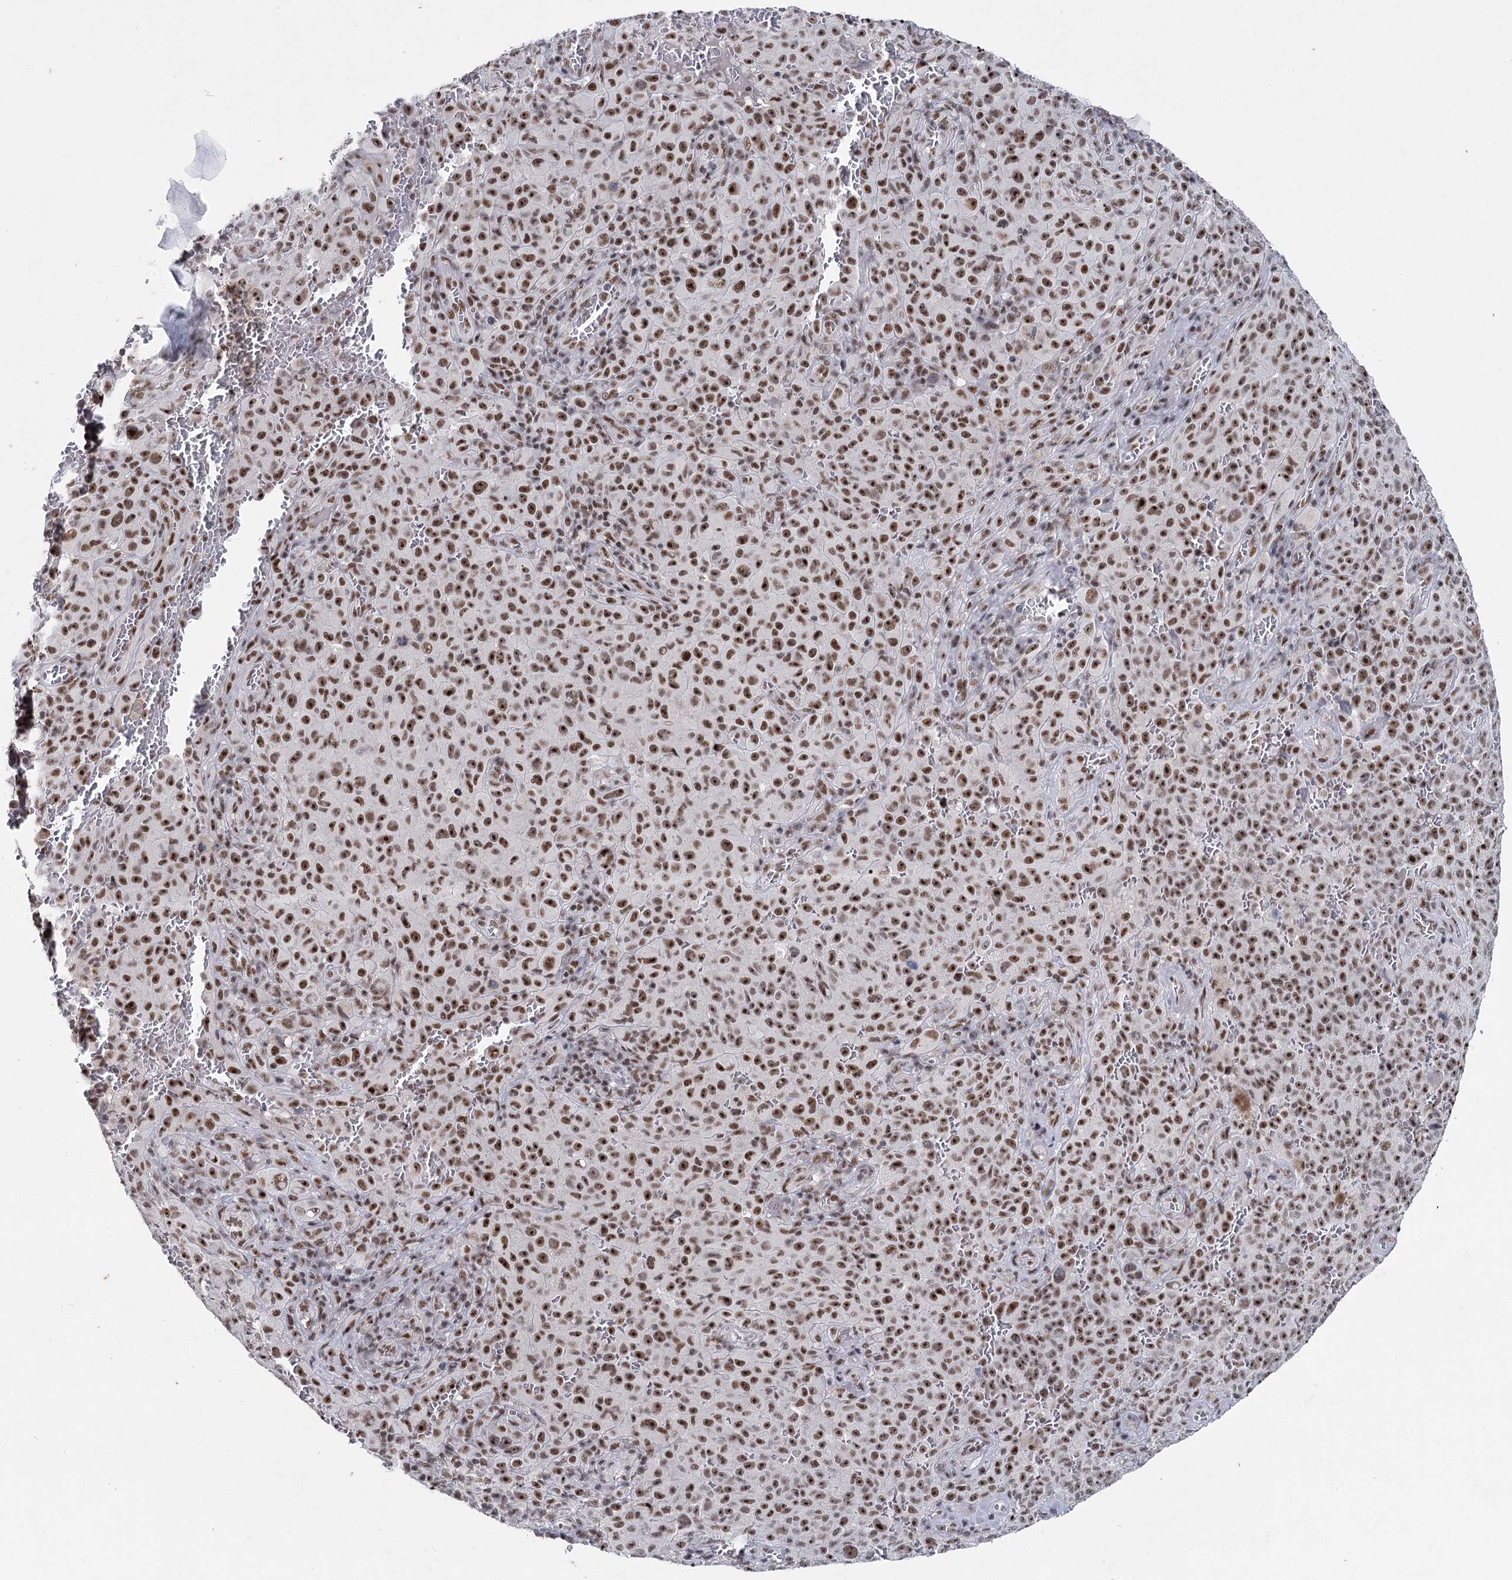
{"staining": {"intensity": "strong", "quantity": ">75%", "location": "nuclear"}, "tissue": "melanoma", "cell_type": "Tumor cells", "image_type": "cancer", "snomed": [{"axis": "morphology", "description": "Malignant melanoma, NOS"}, {"axis": "topography", "description": "Skin"}], "caption": "Immunohistochemical staining of melanoma shows high levels of strong nuclear protein positivity in approximately >75% of tumor cells.", "gene": "SCAF8", "patient": {"sex": "female", "age": 82}}